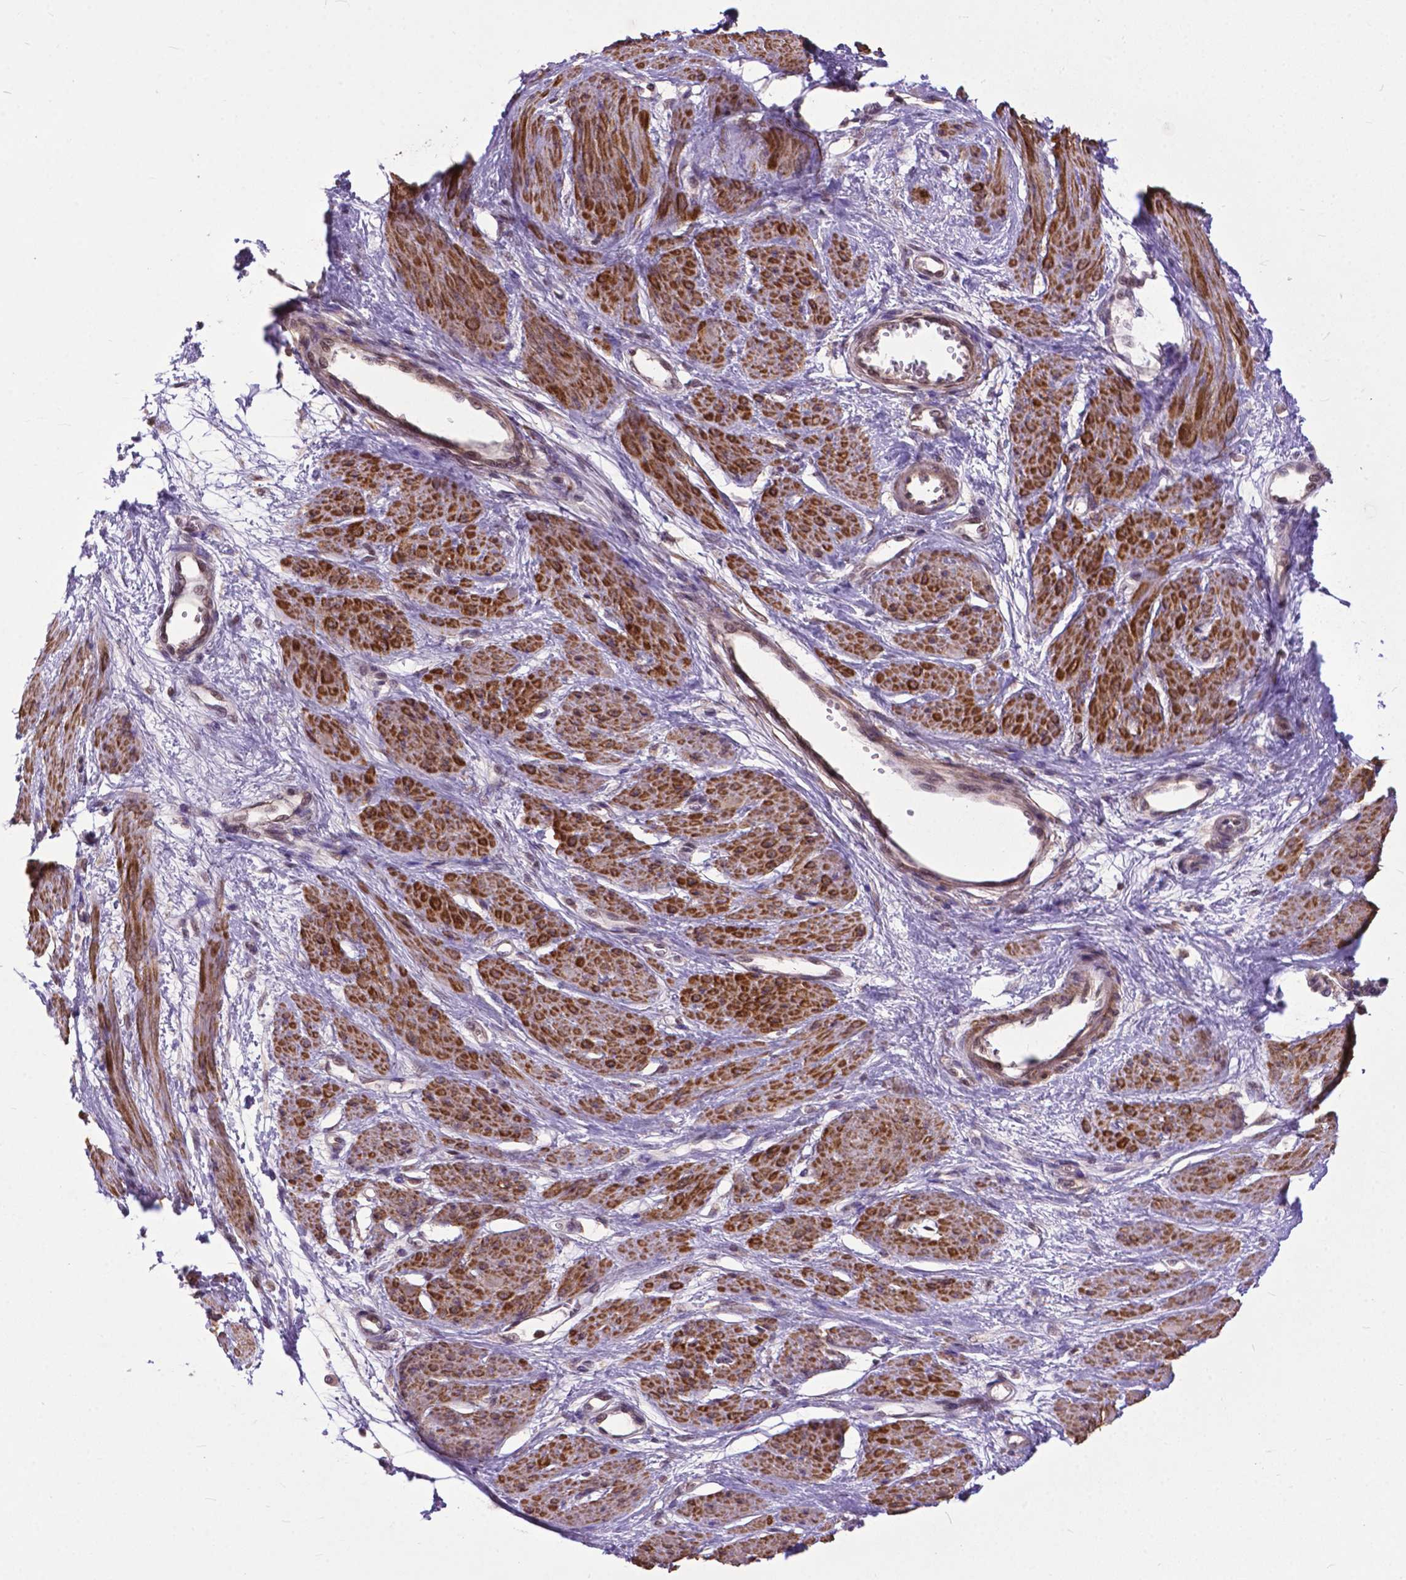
{"staining": {"intensity": "moderate", "quantity": ">75%", "location": "cytoplasmic/membranous,nuclear"}, "tissue": "smooth muscle", "cell_type": "Smooth muscle cells", "image_type": "normal", "snomed": [{"axis": "morphology", "description": "Normal tissue, NOS"}, {"axis": "topography", "description": "Smooth muscle"}, {"axis": "topography", "description": "Uterus"}], "caption": "High-power microscopy captured an immunohistochemistry photomicrograph of benign smooth muscle, revealing moderate cytoplasmic/membranous,nuclear positivity in approximately >75% of smooth muscle cells.", "gene": "OTUB1", "patient": {"sex": "female", "age": 39}}